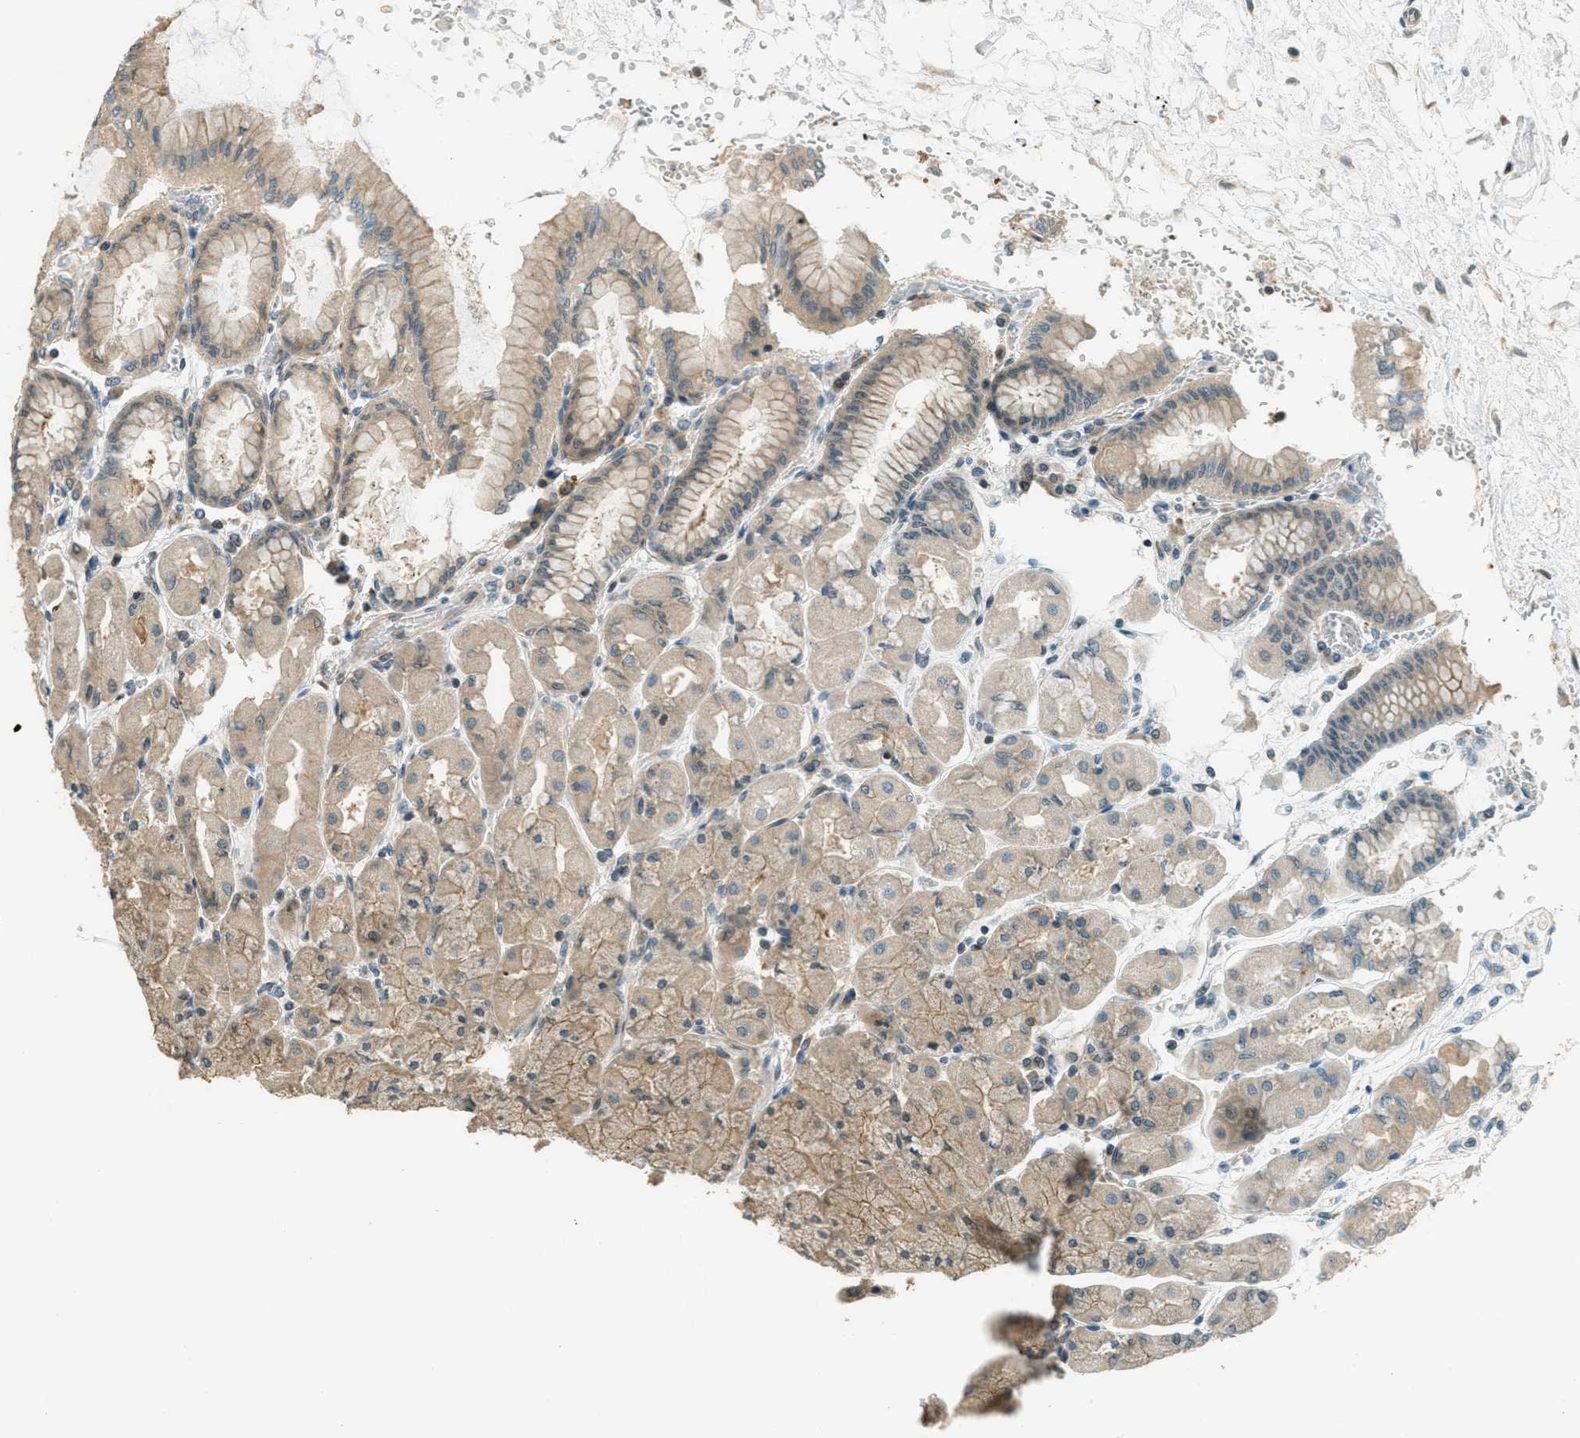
{"staining": {"intensity": "weak", "quantity": ">75%", "location": "cytoplasmic/membranous"}, "tissue": "stomach", "cell_type": "Glandular cells", "image_type": "normal", "snomed": [{"axis": "morphology", "description": "Normal tissue, NOS"}, {"axis": "topography", "description": "Stomach, upper"}], "caption": "About >75% of glandular cells in benign stomach show weak cytoplasmic/membranous protein expression as visualized by brown immunohistochemical staining.", "gene": "PTPN23", "patient": {"sex": "female", "age": 56}}